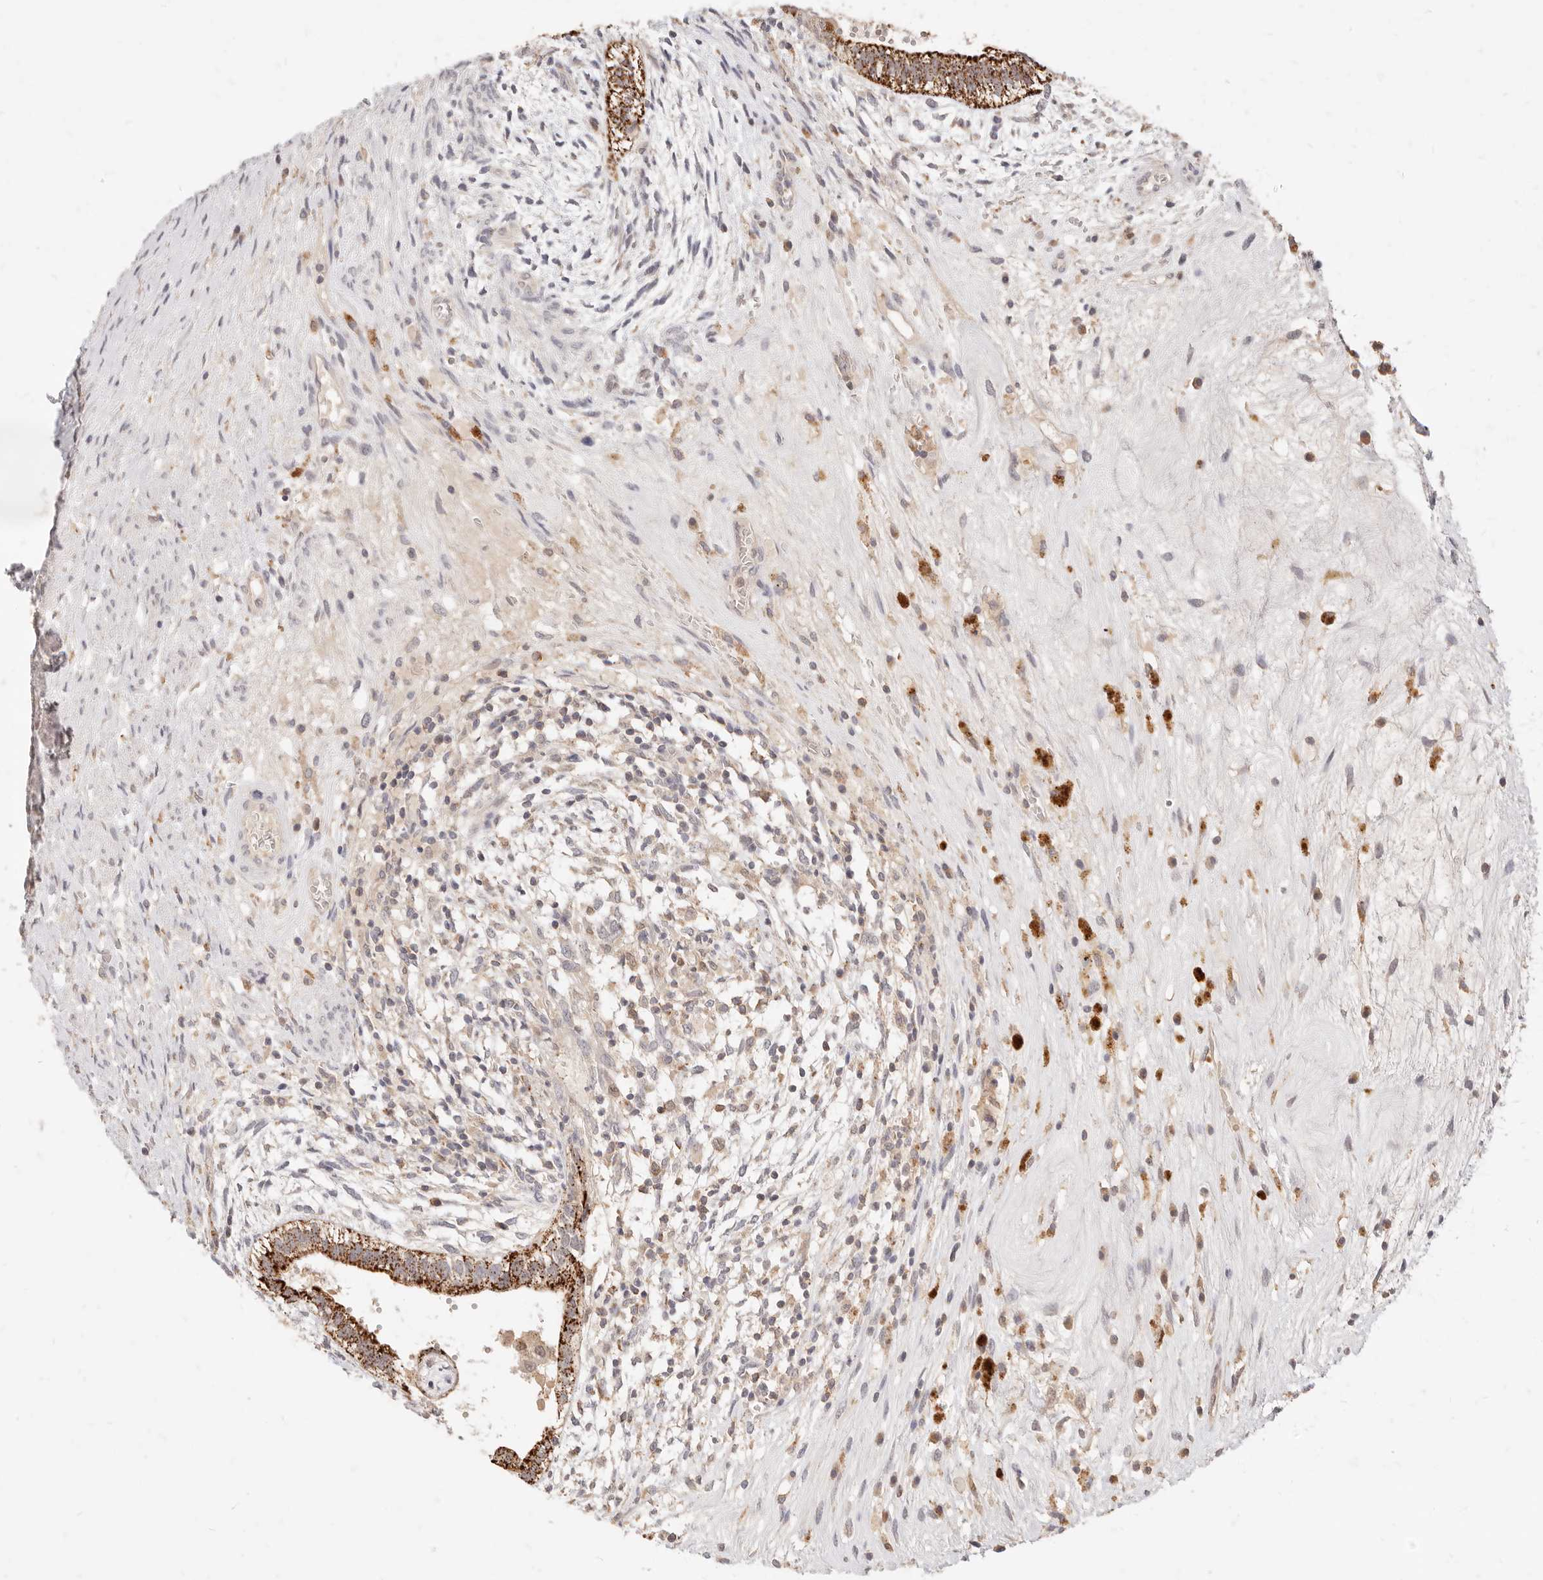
{"staining": {"intensity": "strong", "quantity": ">75%", "location": "cytoplasmic/membranous"}, "tissue": "testis cancer", "cell_type": "Tumor cells", "image_type": "cancer", "snomed": [{"axis": "morphology", "description": "Carcinoma, Embryonal, NOS"}, {"axis": "topography", "description": "Testis"}], "caption": "Testis cancer stained for a protein (brown) exhibits strong cytoplasmic/membranous positive positivity in approximately >75% of tumor cells.", "gene": "TMTC2", "patient": {"sex": "male", "age": 26}}